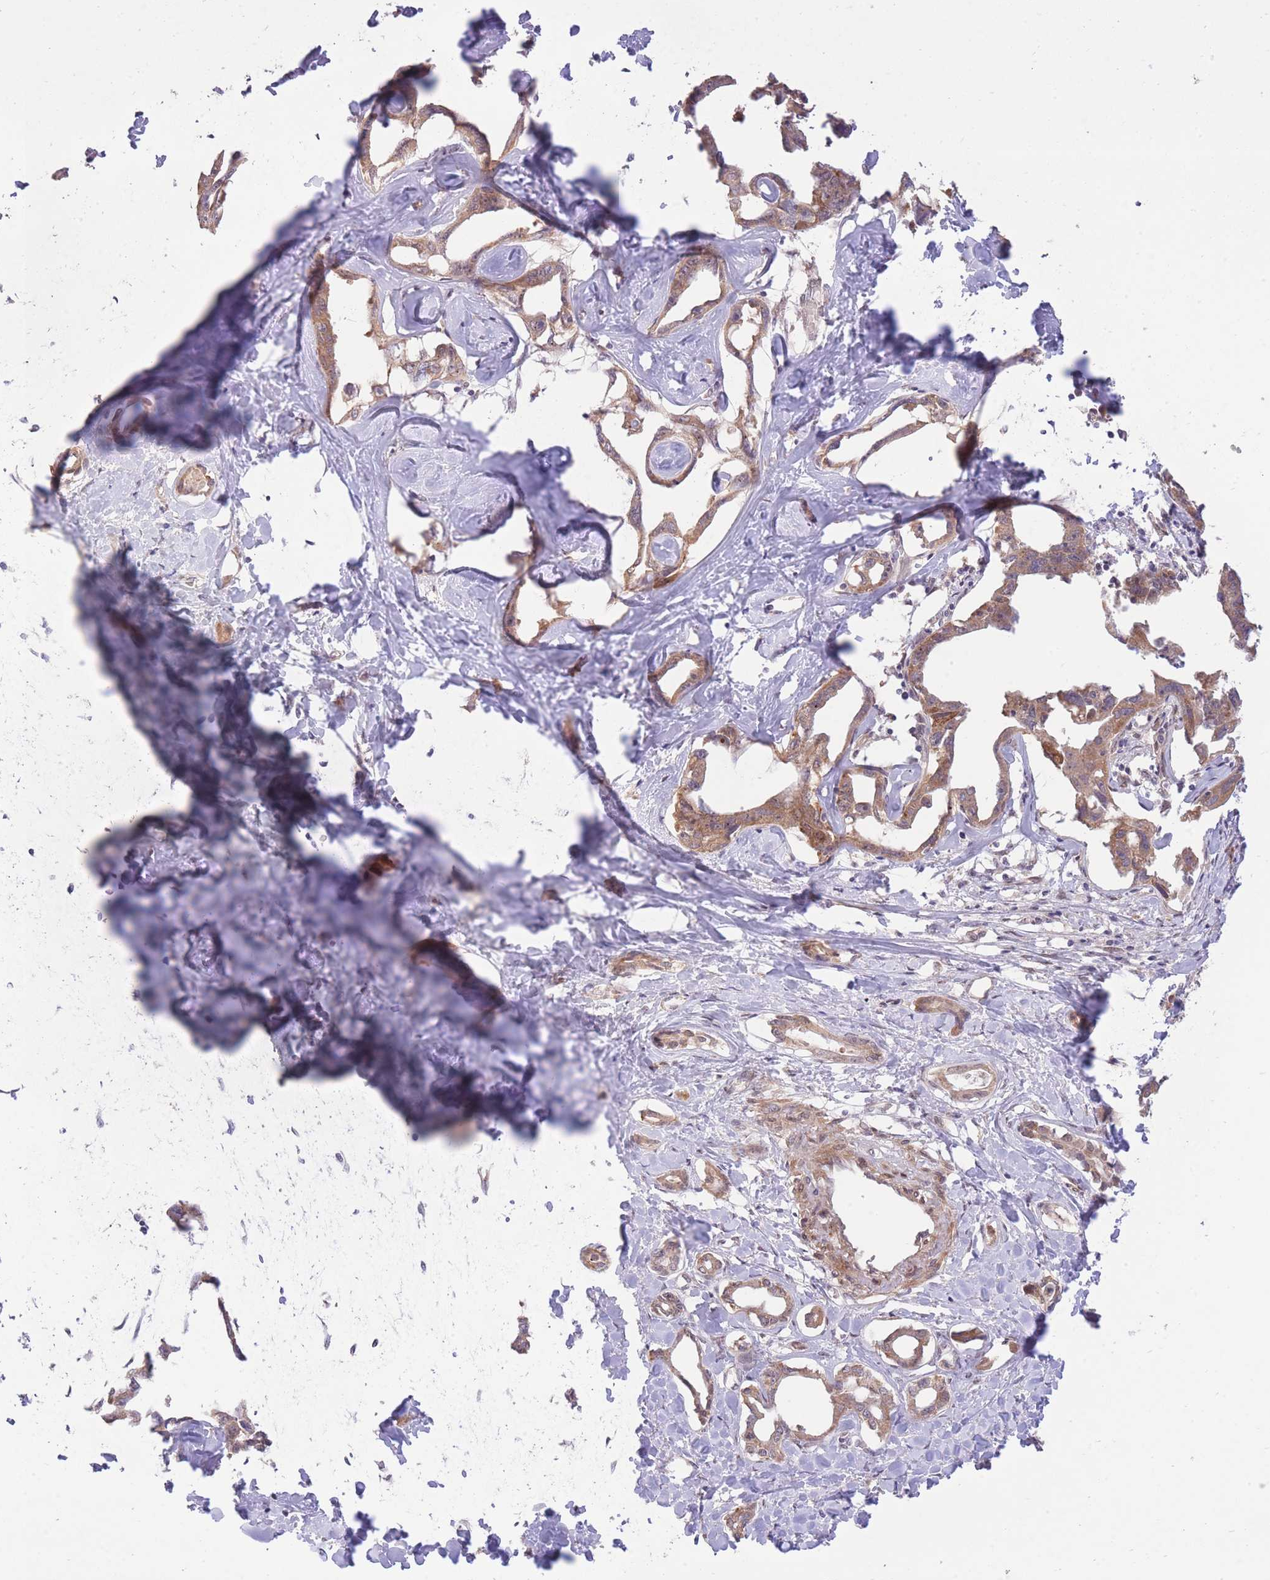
{"staining": {"intensity": "moderate", "quantity": ">75%", "location": "cytoplasmic/membranous"}, "tissue": "liver cancer", "cell_type": "Tumor cells", "image_type": "cancer", "snomed": [{"axis": "morphology", "description": "Cholangiocarcinoma"}, {"axis": "topography", "description": "Liver"}], "caption": "About >75% of tumor cells in human liver cancer (cholangiocarcinoma) reveal moderate cytoplasmic/membranous protein positivity as visualized by brown immunohistochemical staining.", "gene": "ELOA2", "patient": {"sex": "male", "age": 59}}